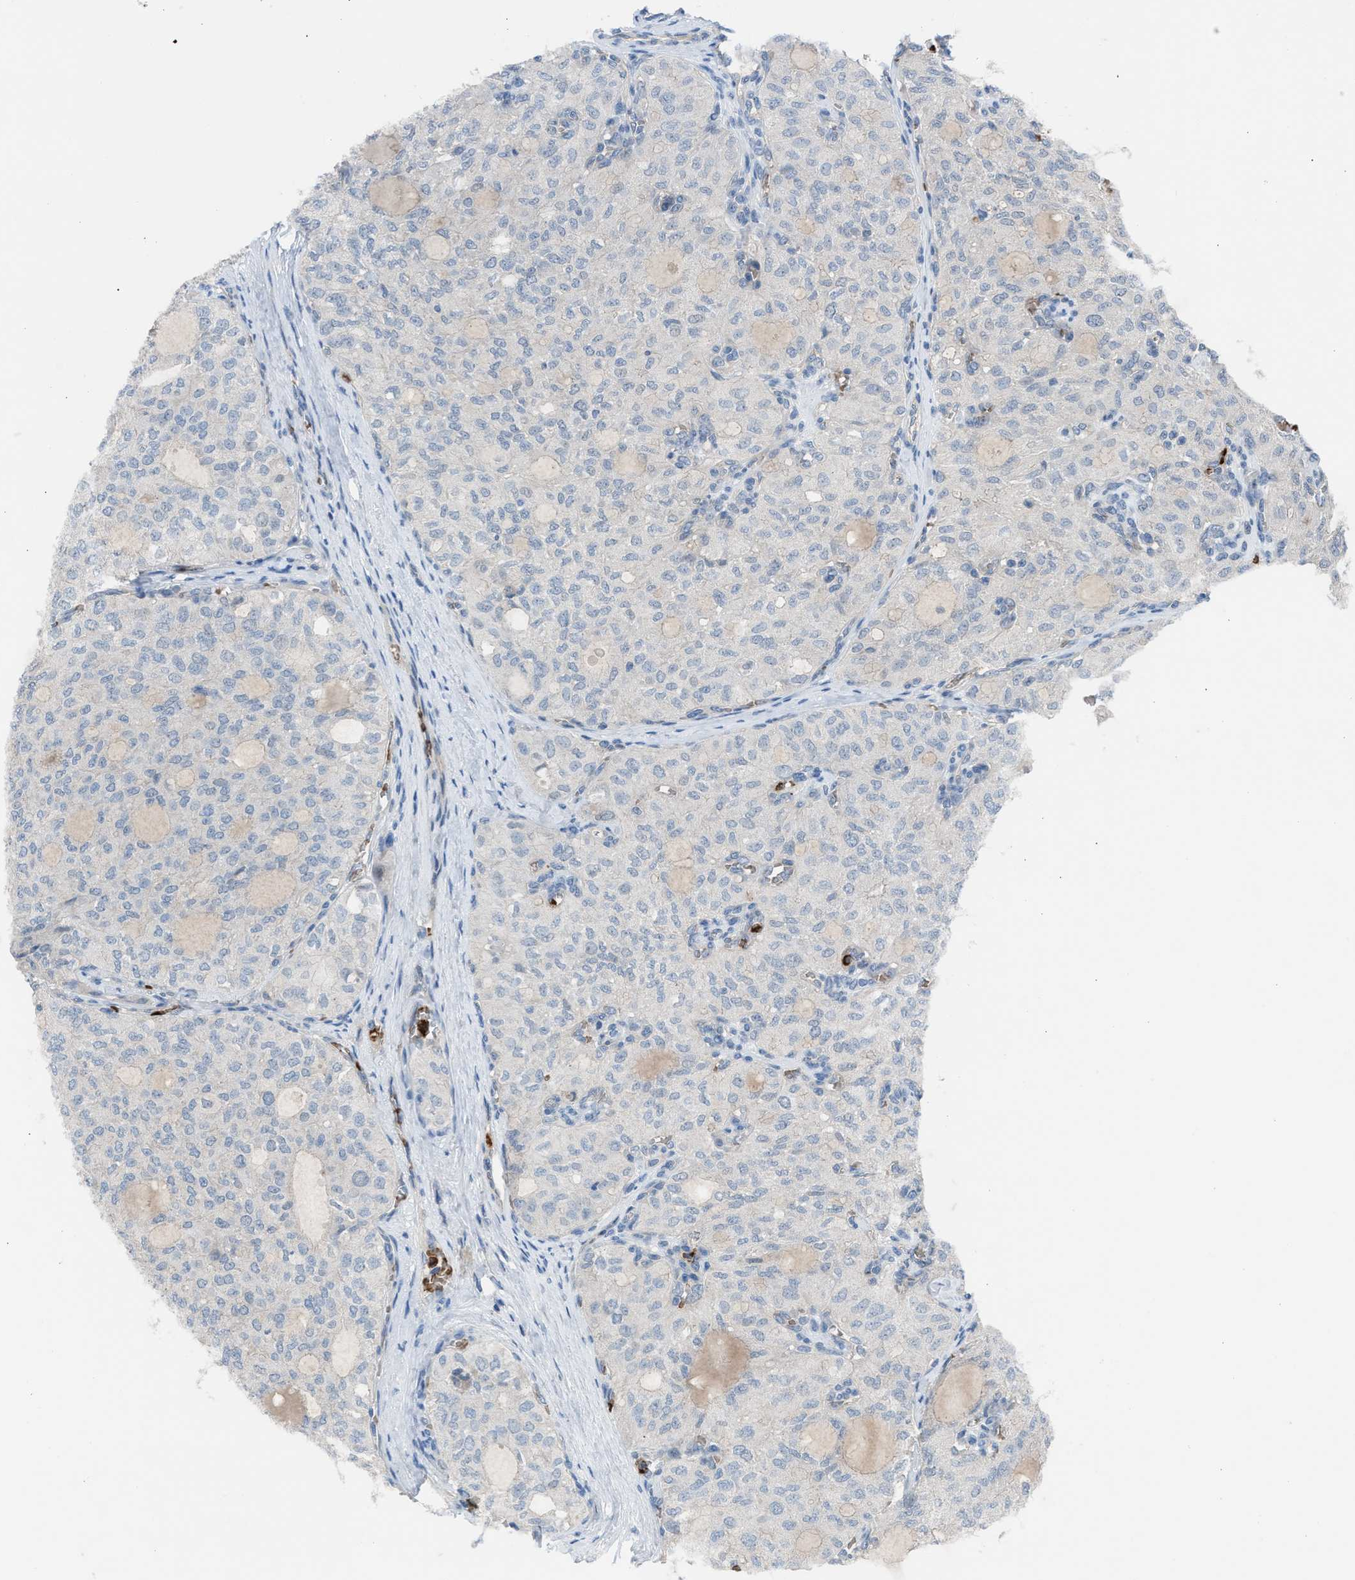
{"staining": {"intensity": "negative", "quantity": "none", "location": "none"}, "tissue": "thyroid cancer", "cell_type": "Tumor cells", "image_type": "cancer", "snomed": [{"axis": "morphology", "description": "Follicular adenoma carcinoma, NOS"}, {"axis": "topography", "description": "Thyroid gland"}], "caption": "High power microscopy histopathology image of an IHC photomicrograph of thyroid follicular adenoma carcinoma, revealing no significant expression in tumor cells.", "gene": "CFAP77", "patient": {"sex": "male", "age": 75}}